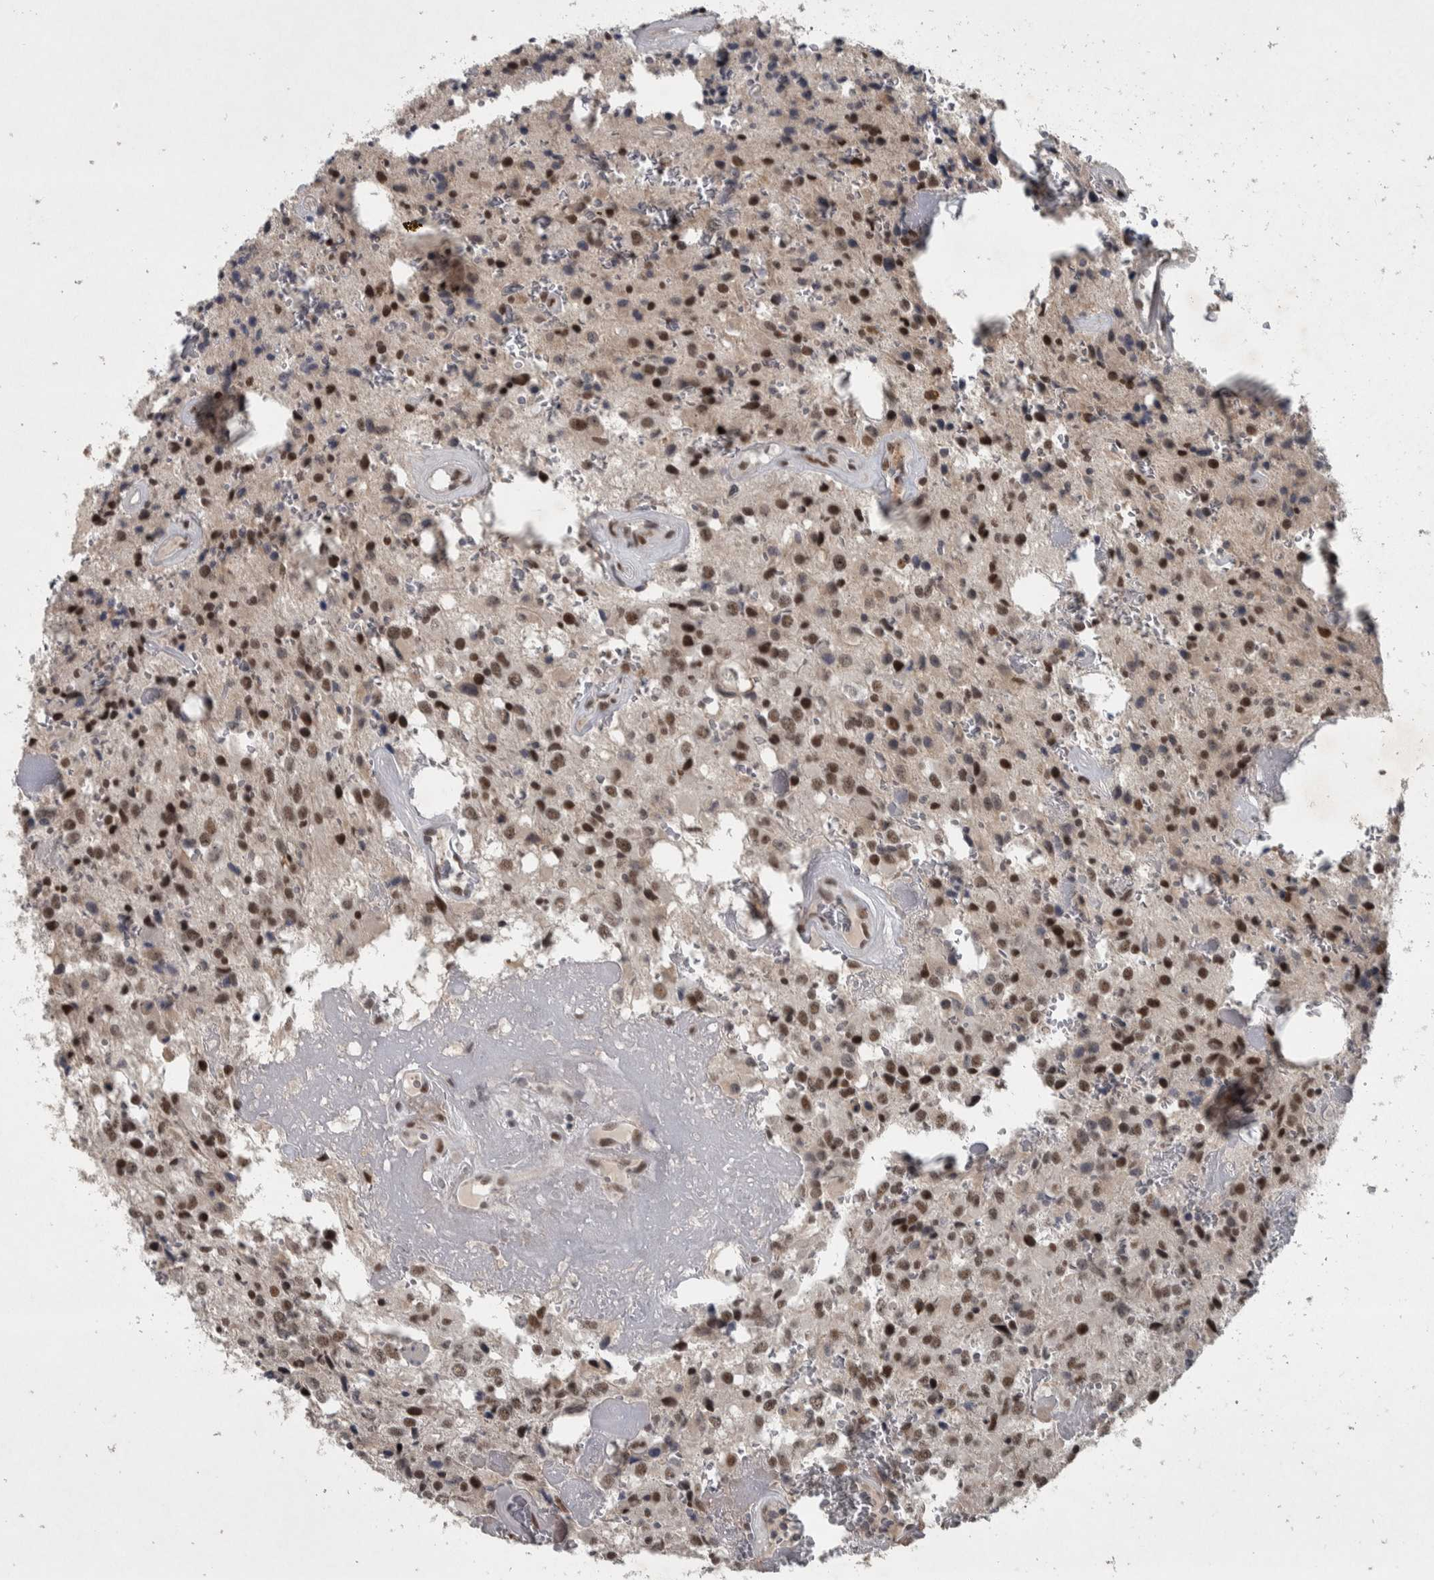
{"staining": {"intensity": "moderate", "quantity": ">75%", "location": "nuclear"}, "tissue": "glioma", "cell_type": "Tumor cells", "image_type": "cancer", "snomed": [{"axis": "morphology", "description": "Glioma, malignant, Low grade"}, {"axis": "topography", "description": "Brain"}], "caption": "Immunohistochemistry (DAB (3,3'-diaminobenzidine)) staining of human glioma exhibits moderate nuclear protein staining in approximately >75% of tumor cells. (Brightfield microscopy of DAB IHC at high magnification).", "gene": "DDX42", "patient": {"sex": "male", "age": 58}}